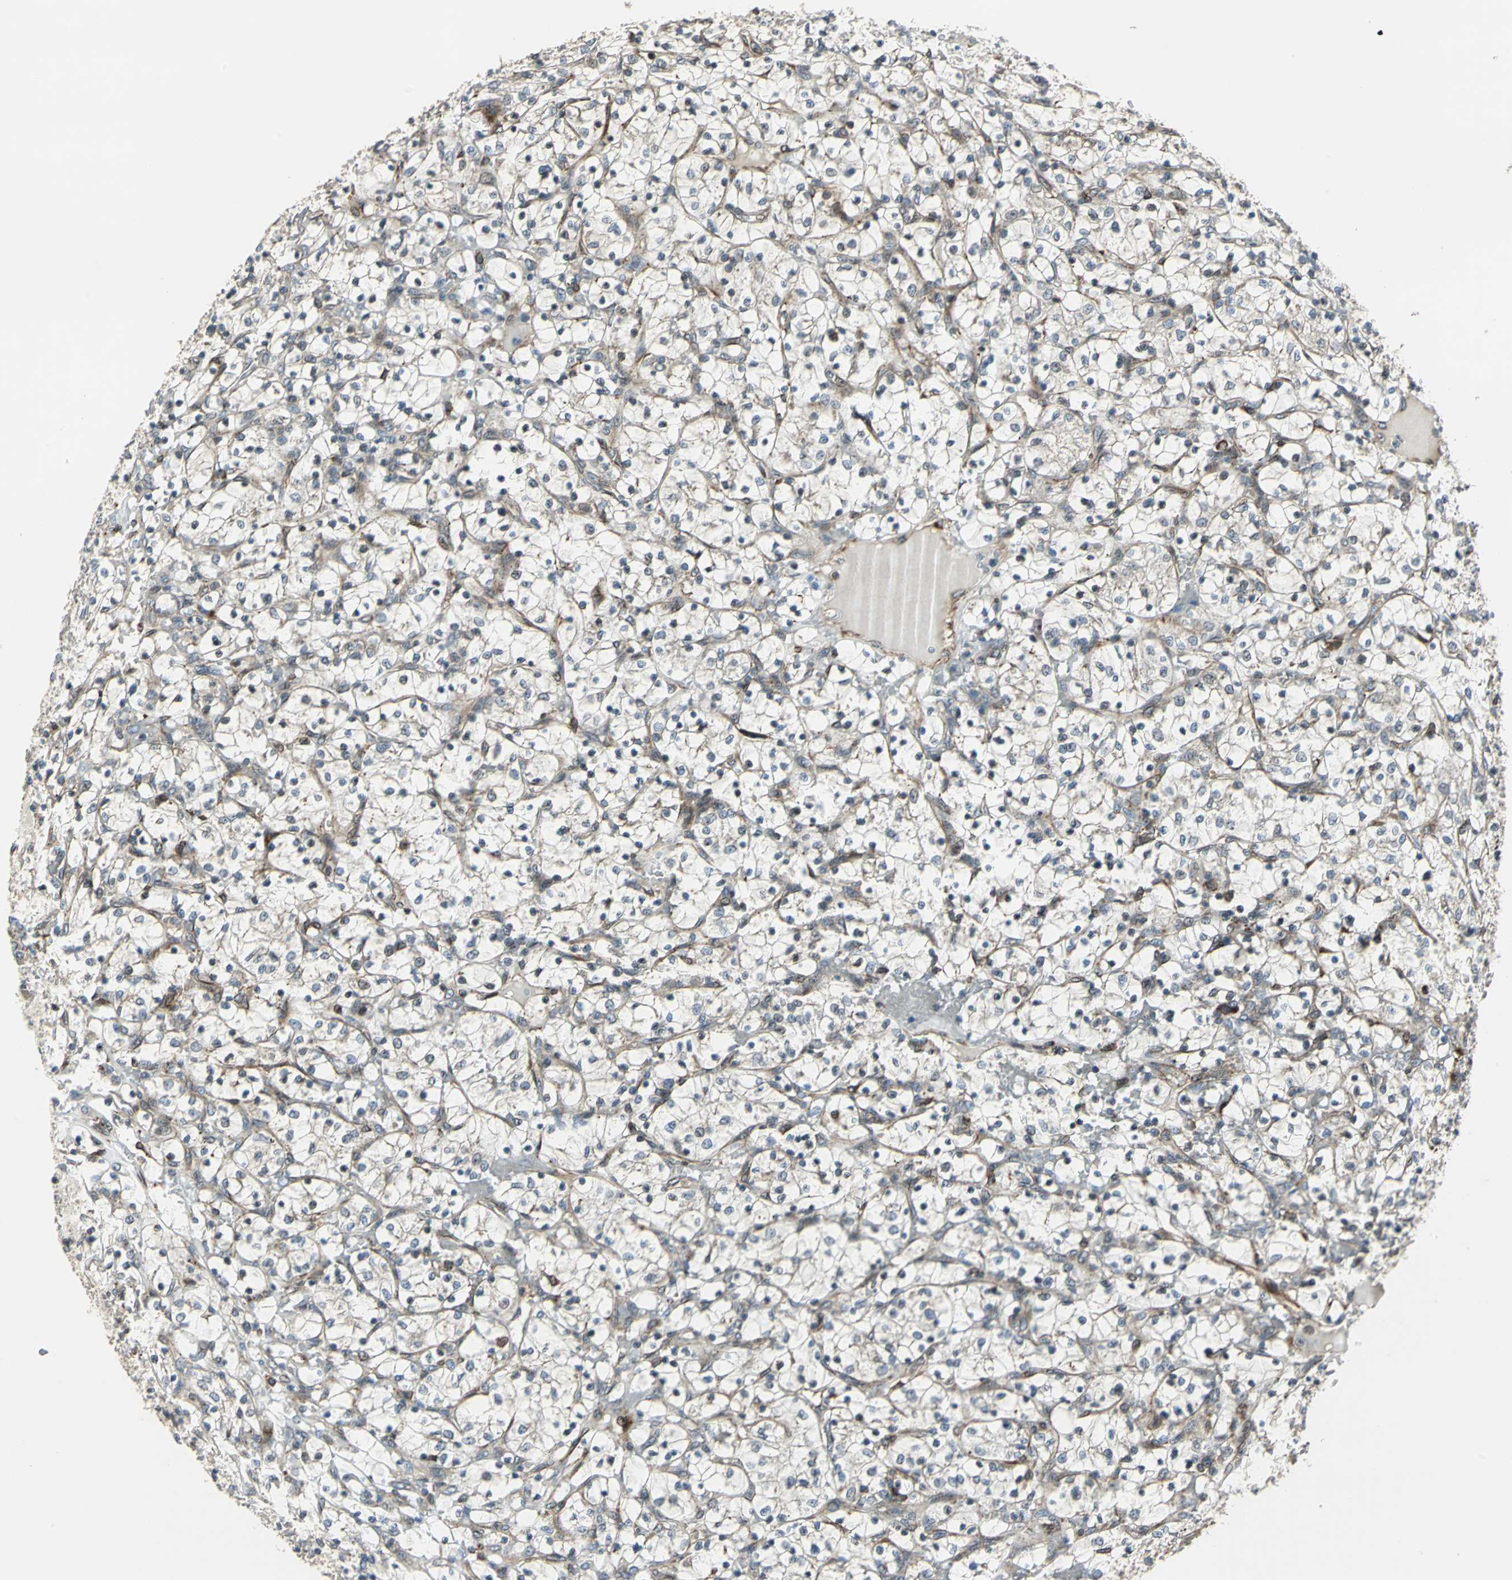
{"staining": {"intensity": "weak", "quantity": "25%-75%", "location": "cytoplasmic/membranous"}, "tissue": "renal cancer", "cell_type": "Tumor cells", "image_type": "cancer", "snomed": [{"axis": "morphology", "description": "Adenocarcinoma, NOS"}, {"axis": "topography", "description": "Kidney"}], "caption": "High-magnification brightfield microscopy of adenocarcinoma (renal) stained with DAB (brown) and counterstained with hematoxylin (blue). tumor cells exhibit weak cytoplasmic/membranous positivity is identified in about25%-75% of cells.", "gene": "HTATIP2", "patient": {"sex": "female", "age": 69}}